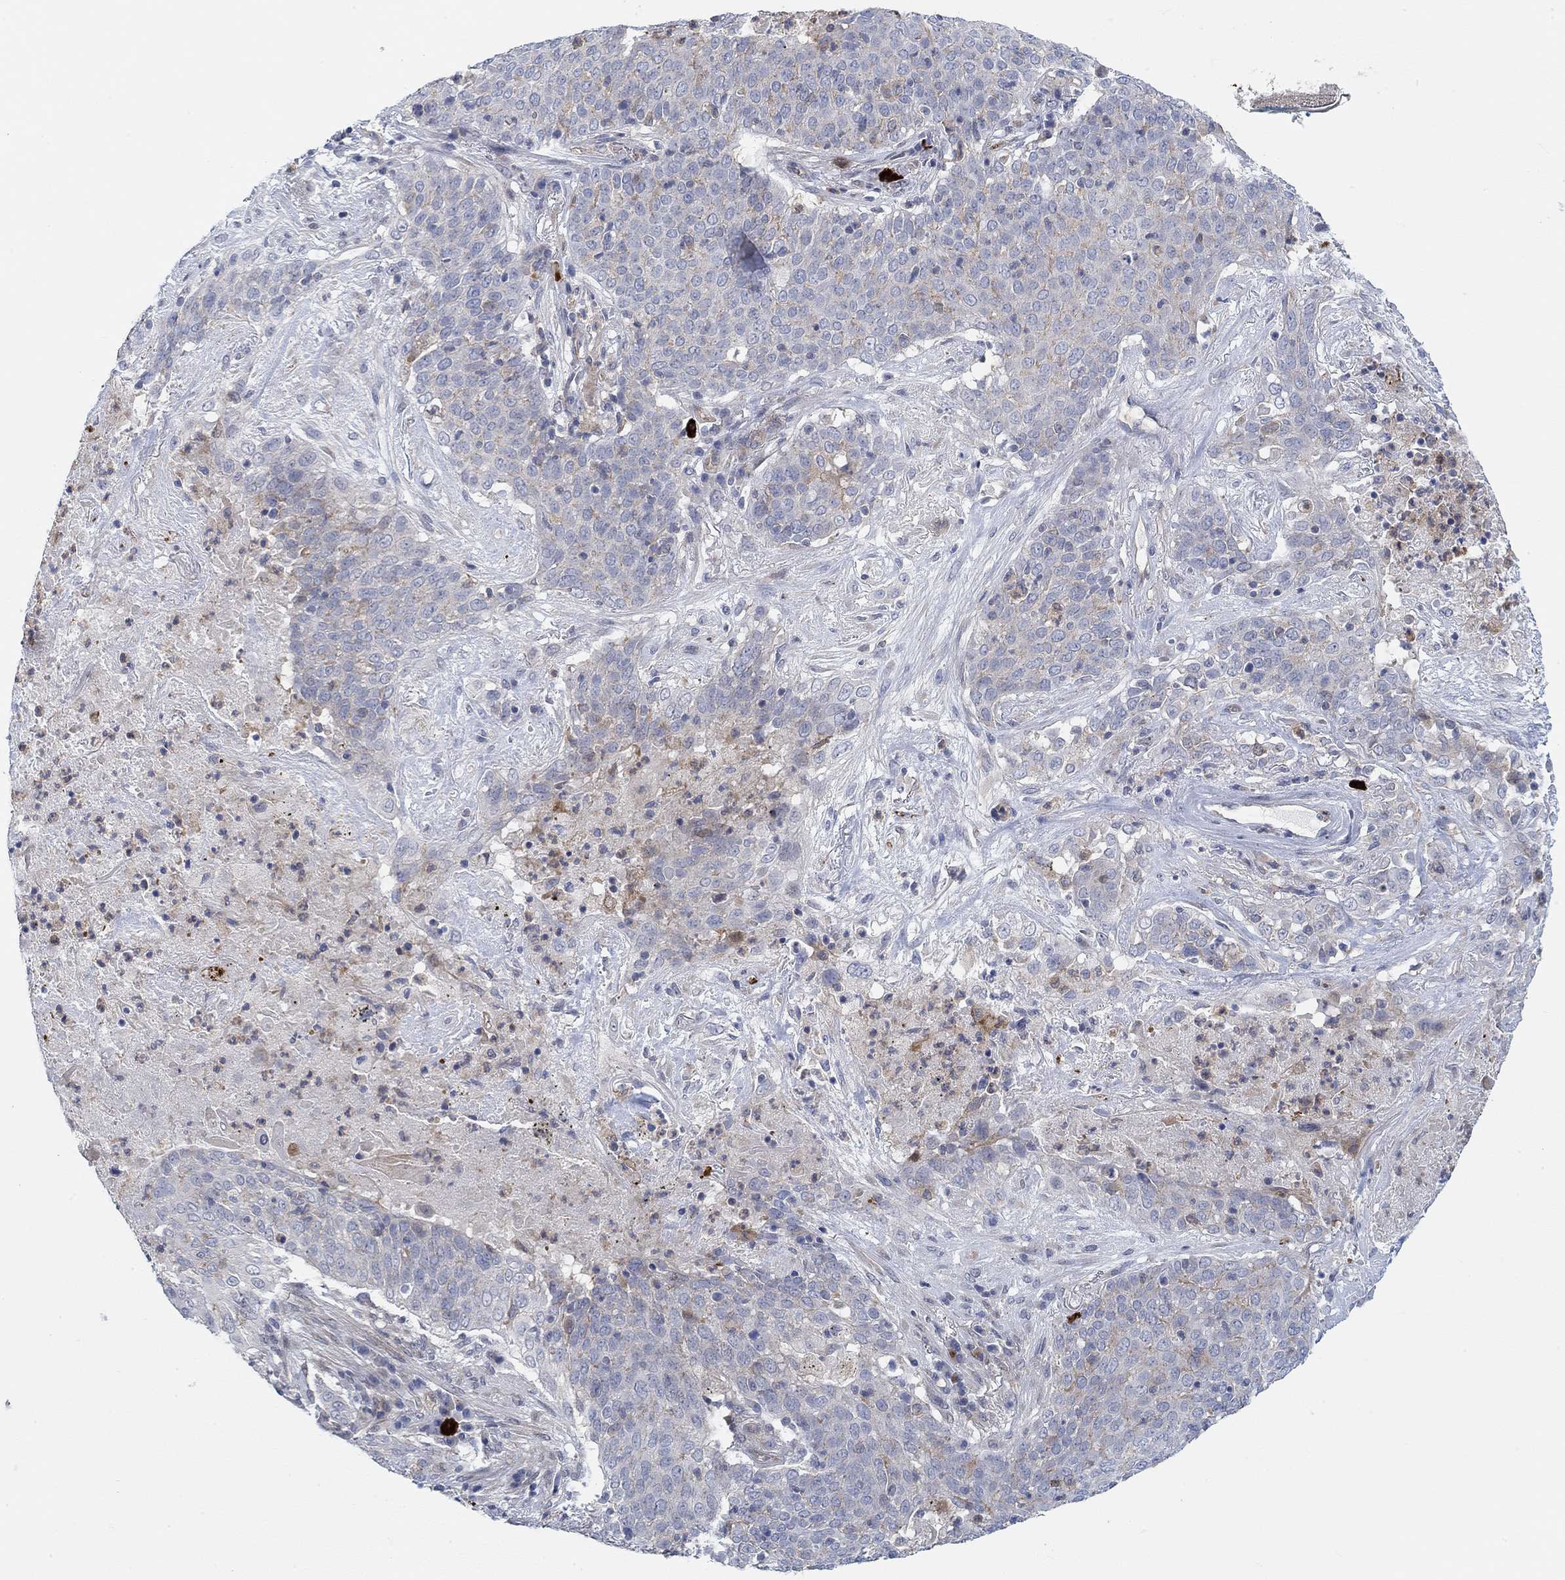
{"staining": {"intensity": "weak", "quantity": "<25%", "location": "cytoplasmic/membranous"}, "tissue": "lung cancer", "cell_type": "Tumor cells", "image_type": "cancer", "snomed": [{"axis": "morphology", "description": "Squamous cell carcinoma, NOS"}, {"axis": "topography", "description": "Lung"}], "caption": "This is an immunohistochemistry (IHC) histopathology image of lung cancer (squamous cell carcinoma). There is no positivity in tumor cells.", "gene": "PMFBP1", "patient": {"sex": "male", "age": 82}}